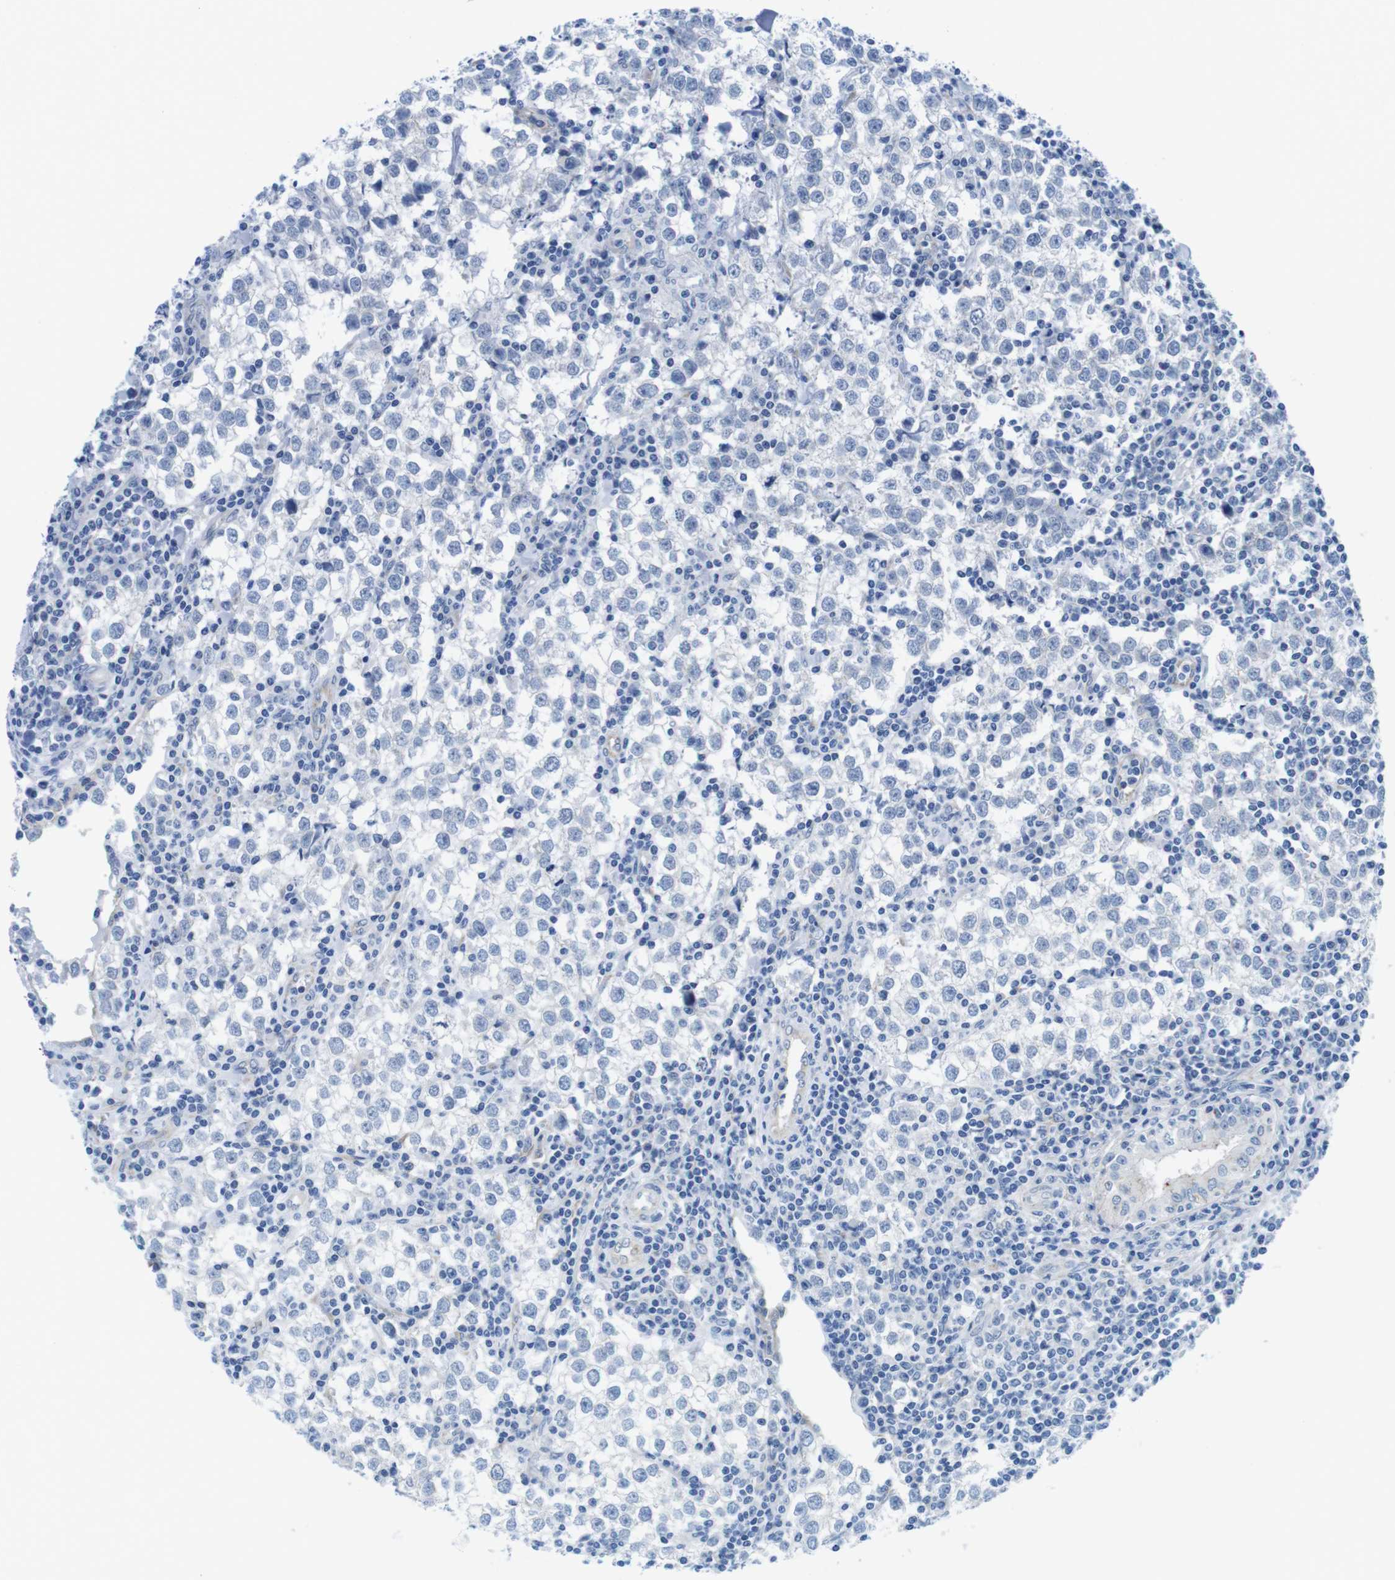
{"staining": {"intensity": "negative", "quantity": "none", "location": "none"}, "tissue": "testis cancer", "cell_type": "Tumor cells", "image_type": "cancer", "snomed": [{"axis": "morphology", "description": "Seminoma, NOS"}, {"axis": "morphology", "description": "Carcinoma, Embryonal, NOS"}, {"axis": "topography", "description": "Testis"}], "caption": "Immunohistochemistry (IHC) of testis cancer (embryonal carcinoma) shows no staining in tumor cells.", "gene": "CDH8", "patient": {"sex": "male", "age": 36}}